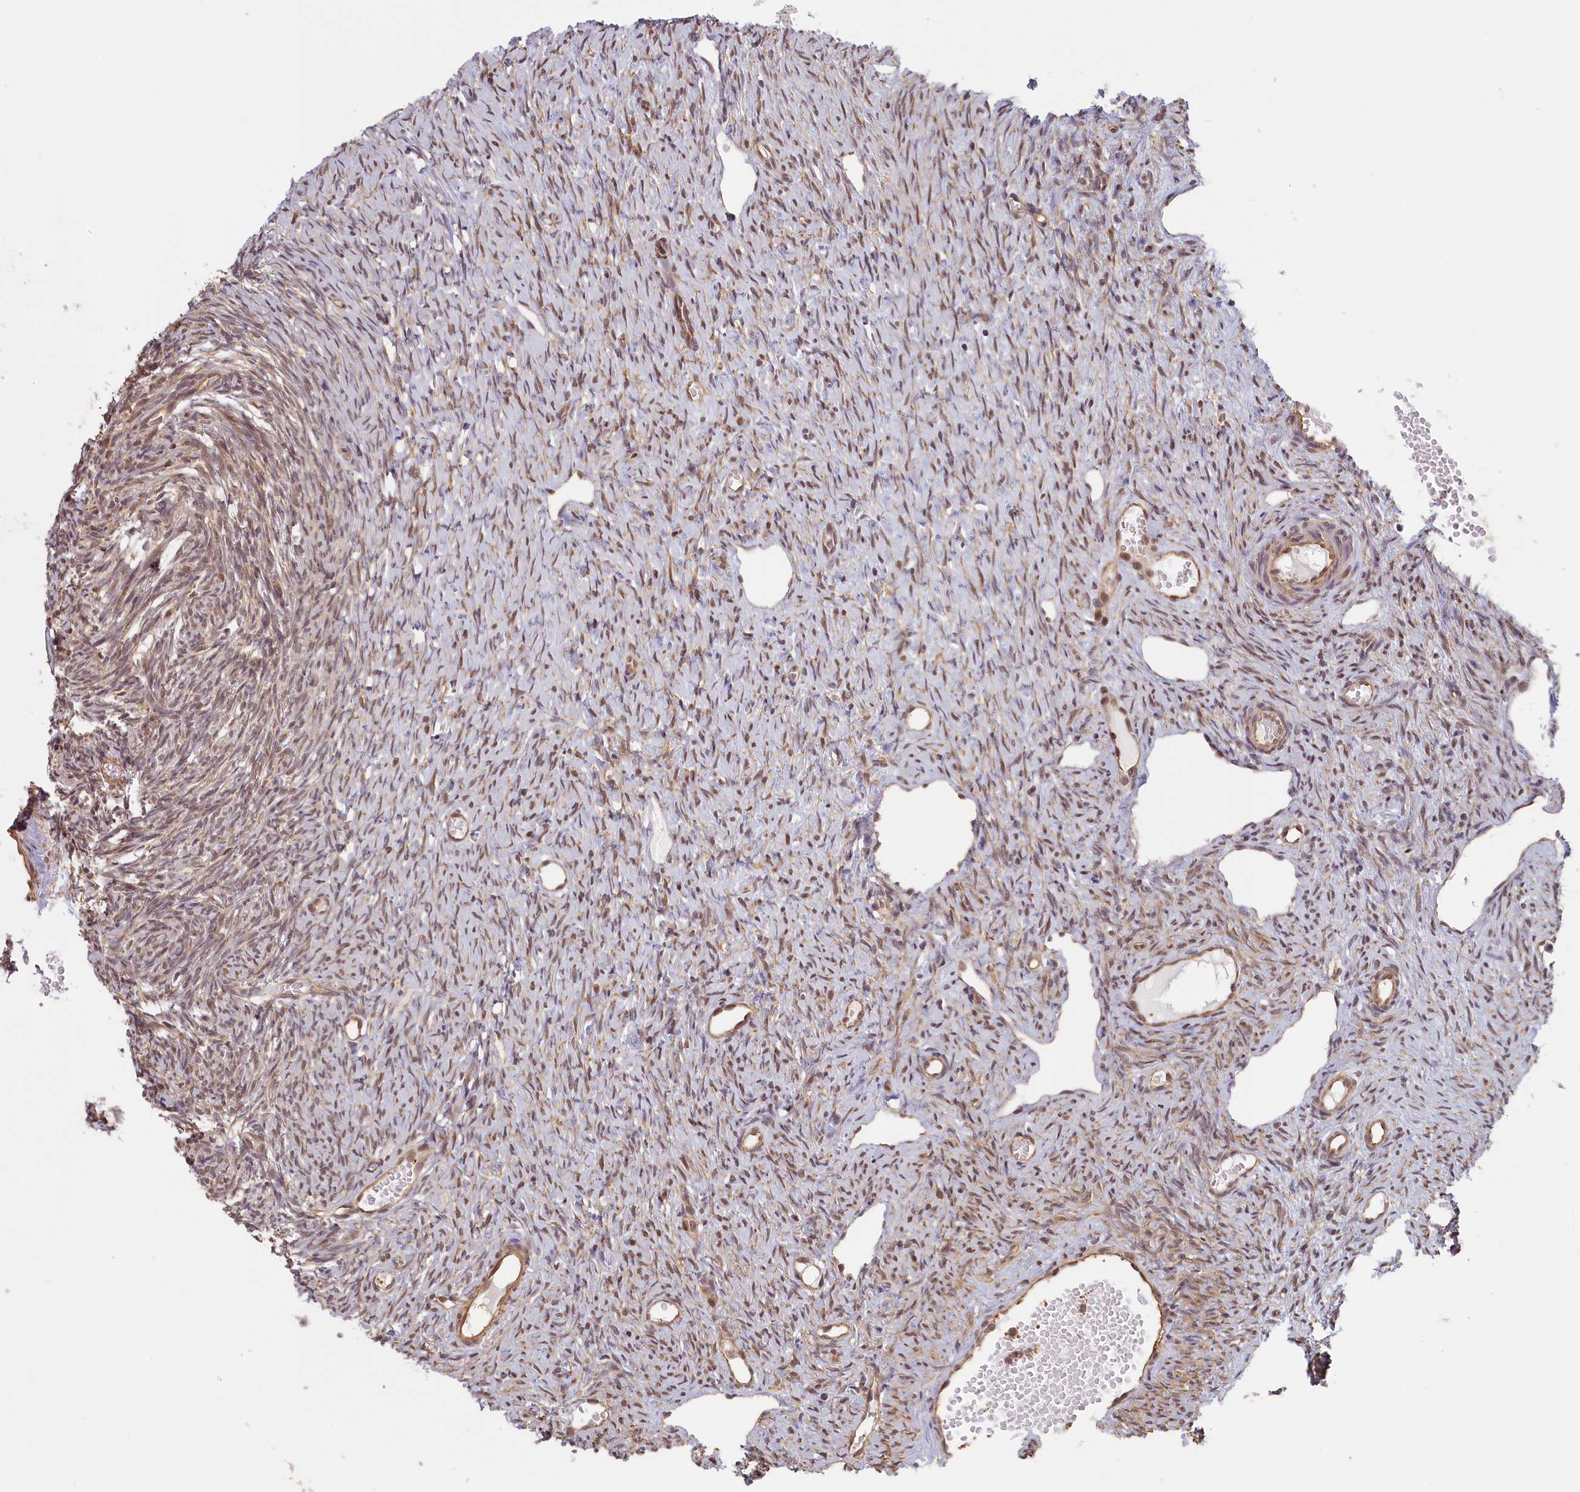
{"staining": {"intensity": "moderate", "quantity": ">75%", "location": "cytoplasmic/membranous,nuclear"}, "tissue": "ovary", "cell_type": "Follicle cells", "image_type": "normal", "snomed": [{"axis": "morphology", "description": "Normal tissue, NOS"}, {"axis": "topography", "description": "Ovary"}], "caption": "A high-resolution photomicrograph shows immunohistochemistry staining of normal ovary, which demonstrates moderate cytoplasmic/membranous,nuclear staining in about >75% of follicle cells. The protein is stained brown, and the nuclei are stained in blue (DAB (3,3'-diaminobenzidine) IHC with brightfield microscopy, high magnification).", "gene": "C19orf44", "patient": {"sex": "female", "age": 51}}